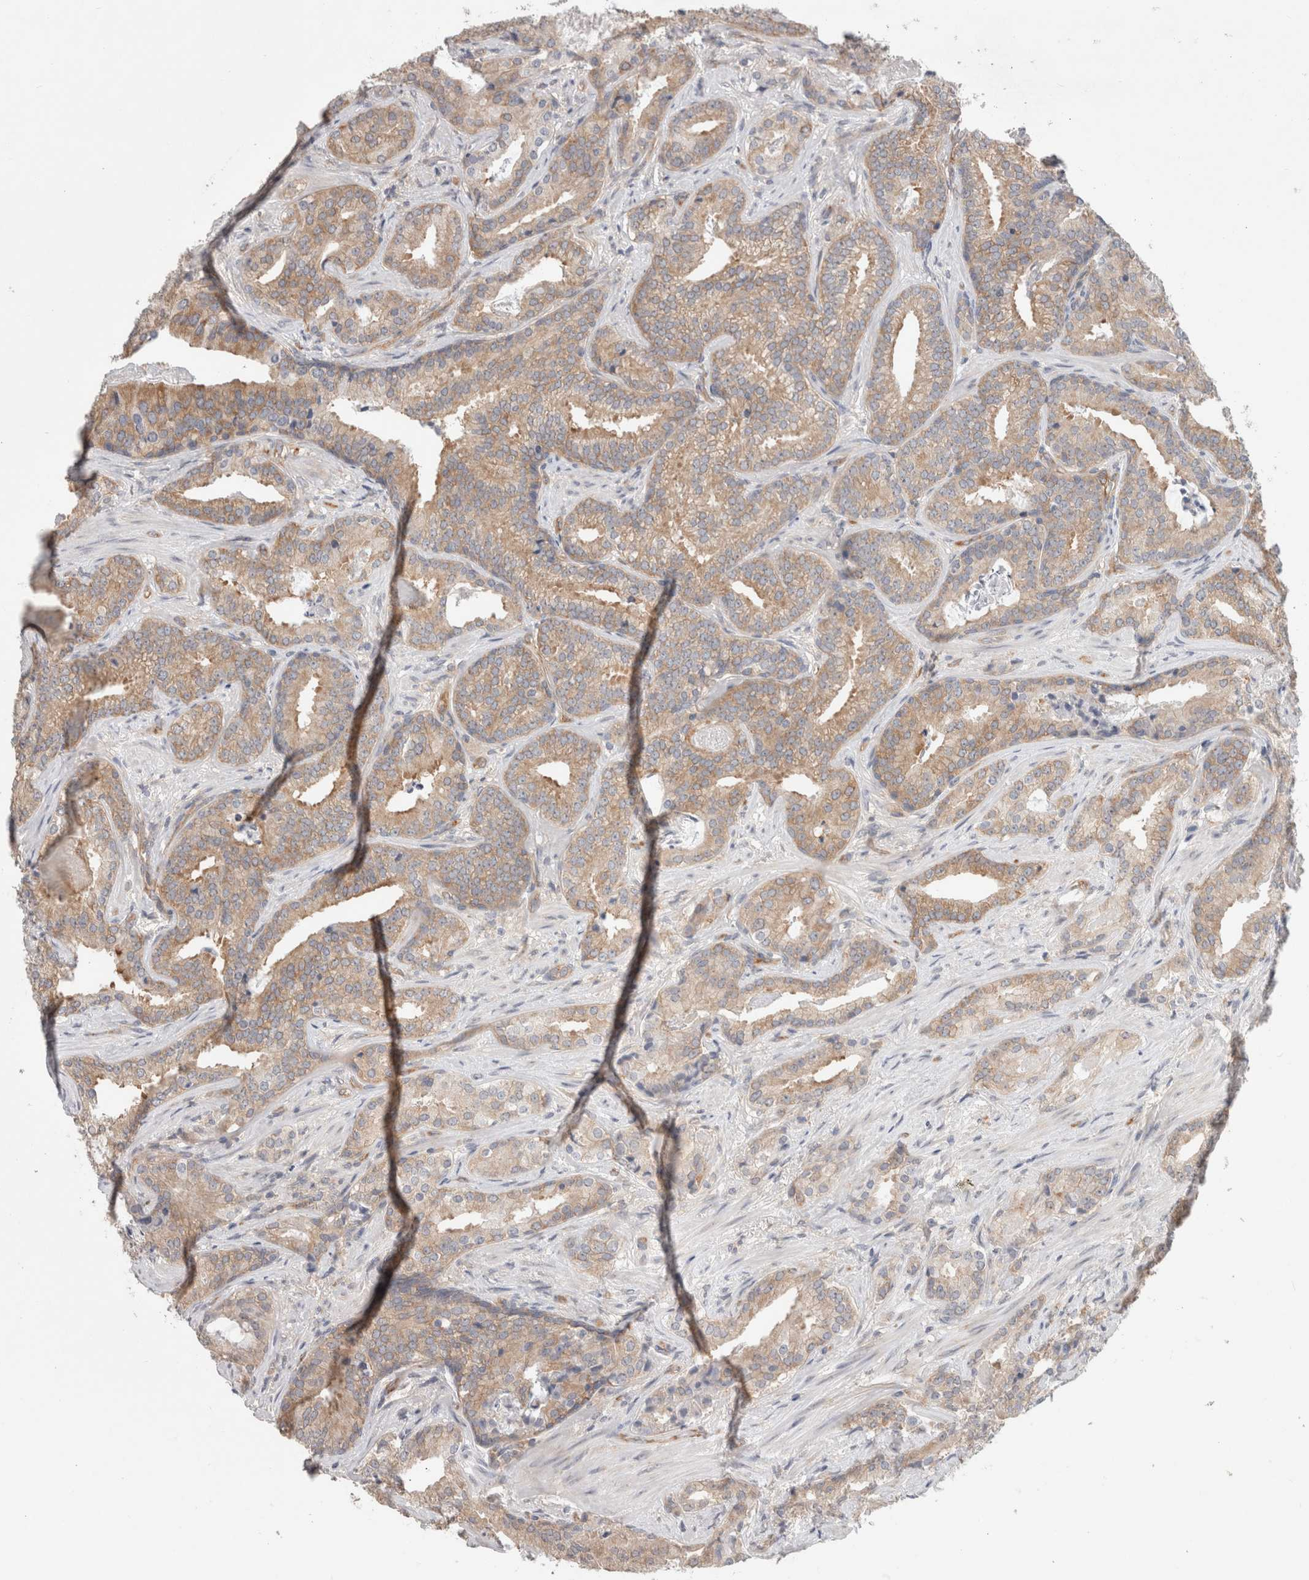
{"staining": {"intensity": "weak", "quantity": ">75%", "location": "cytoplasmic/membranous"}, "tissue": "prostate cancer", "cell_type": "Tumor cells", "image_type": "cancer", "snomed": [{"axis": "morphology", "description": "Adenocarcinoma, Low grade"}, {"axis": "topography", "description": "Prostate"}], "caption": "Prostate cancer stained with DAB immunohistochemistry (IHC) reveals low levels of weak cytoplasmic/membranous positivity in approximately >75% of tumor cells. The staining was performed using DAB (3,3'-diaminobenzidine) to visualize the protein expression in brown, while the nuclei were stained in blue with hematoxylin (Magnification: 20x).", "gene": "RASAL2", "patient": {"sex": "male", "age": 67}}